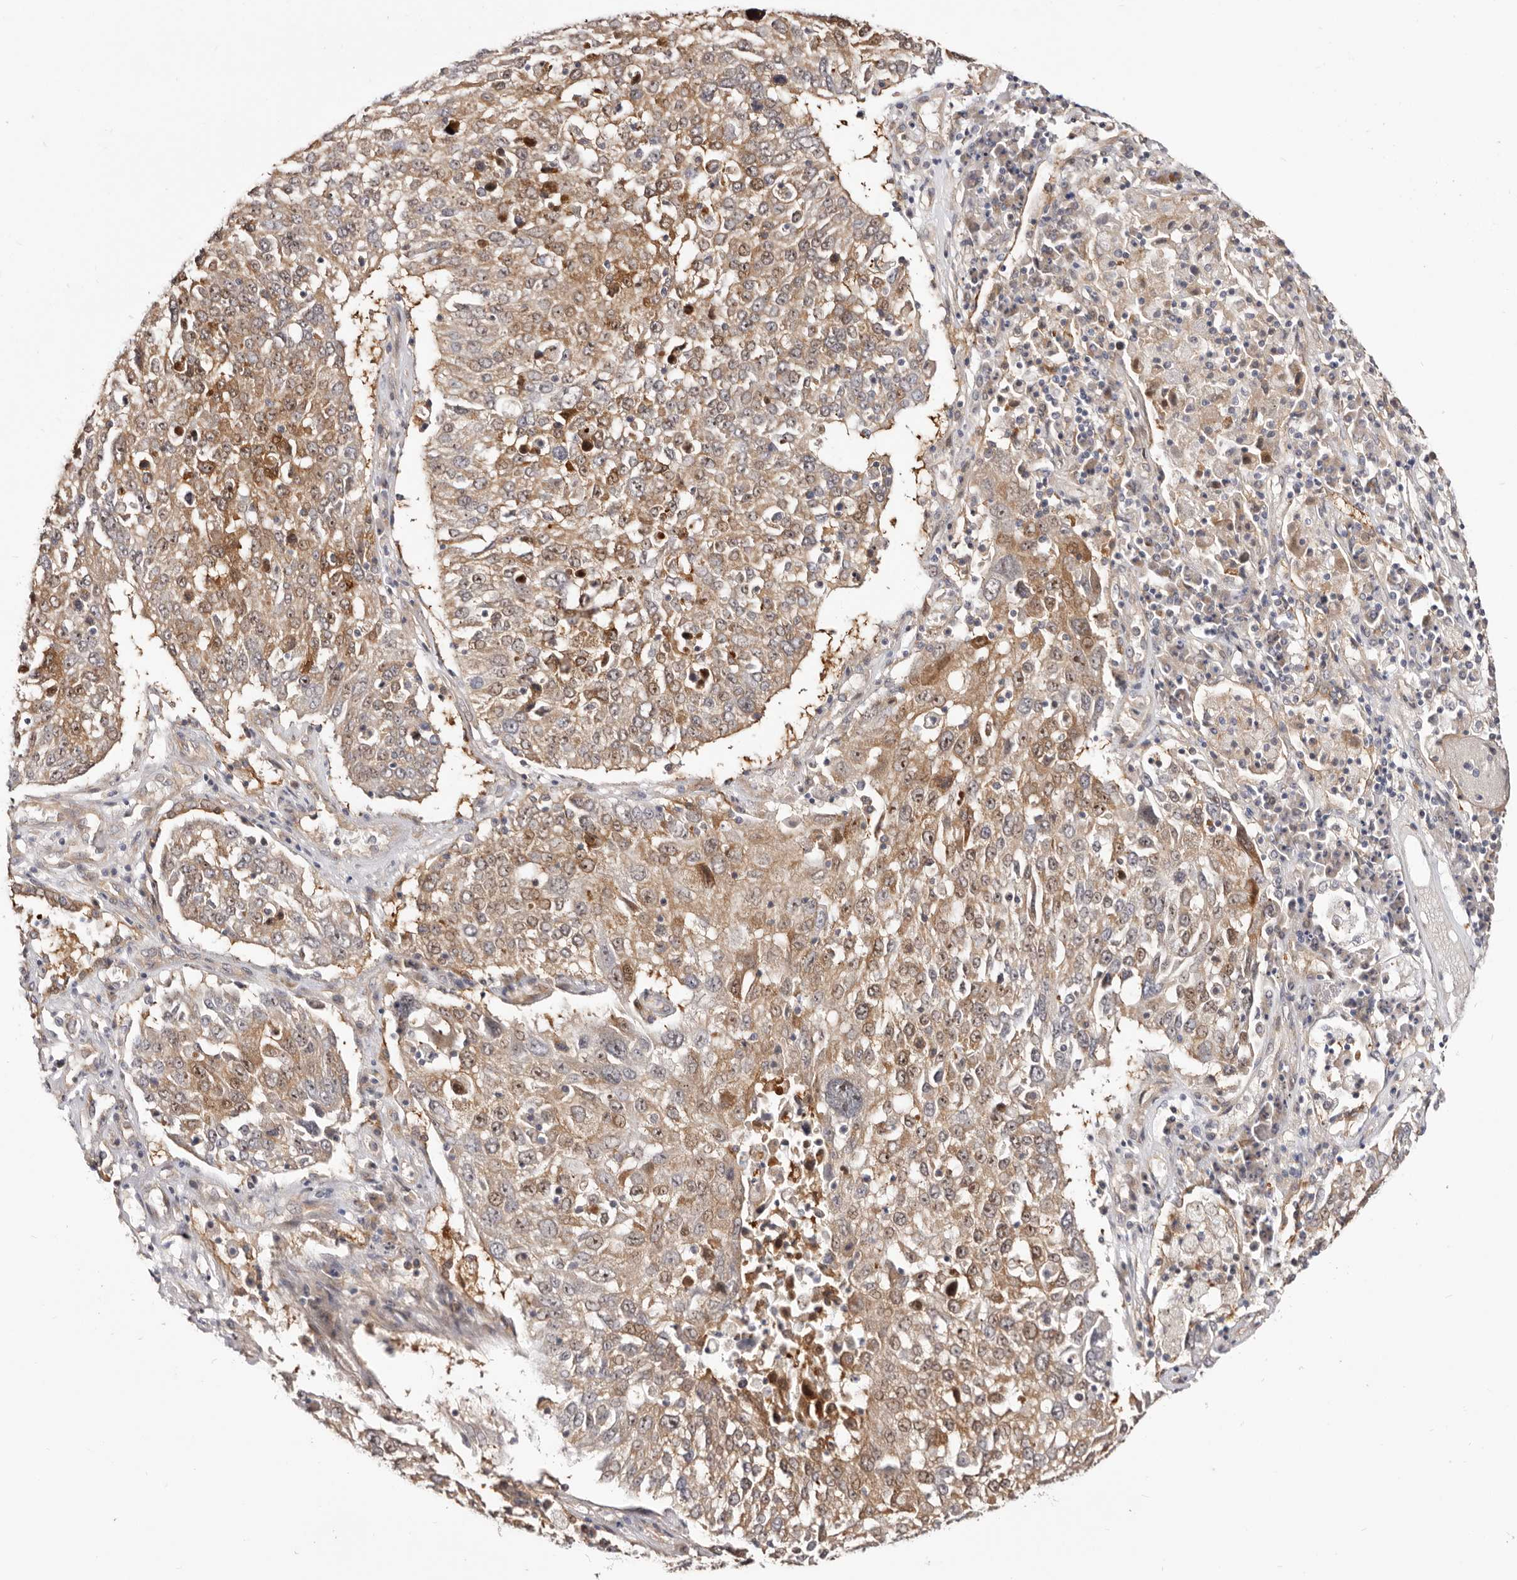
{"staining": {"intensity": "moderate", "quantity": ">75%", "location": "cytoplasmic/membranous,nuclear"}, "tissue": "lung cancer", "cell_type": "Tumor cells", "image_type": "cancer", "snomed": [{"axis": "morphology", "description": "Squamous cell carcinoma, NOS"}, {"axis": "topography", "description": "Lung"}], "caption": "Immunohistochemical staining of human squamous cell carcinoma (lung) shows medium levels of moderate cytoplasmic/membranous and nuclear staining in about >75% of tumor cells.", "gene": "GPATCH4", "patient": {"sex": "male", "age": 65}}